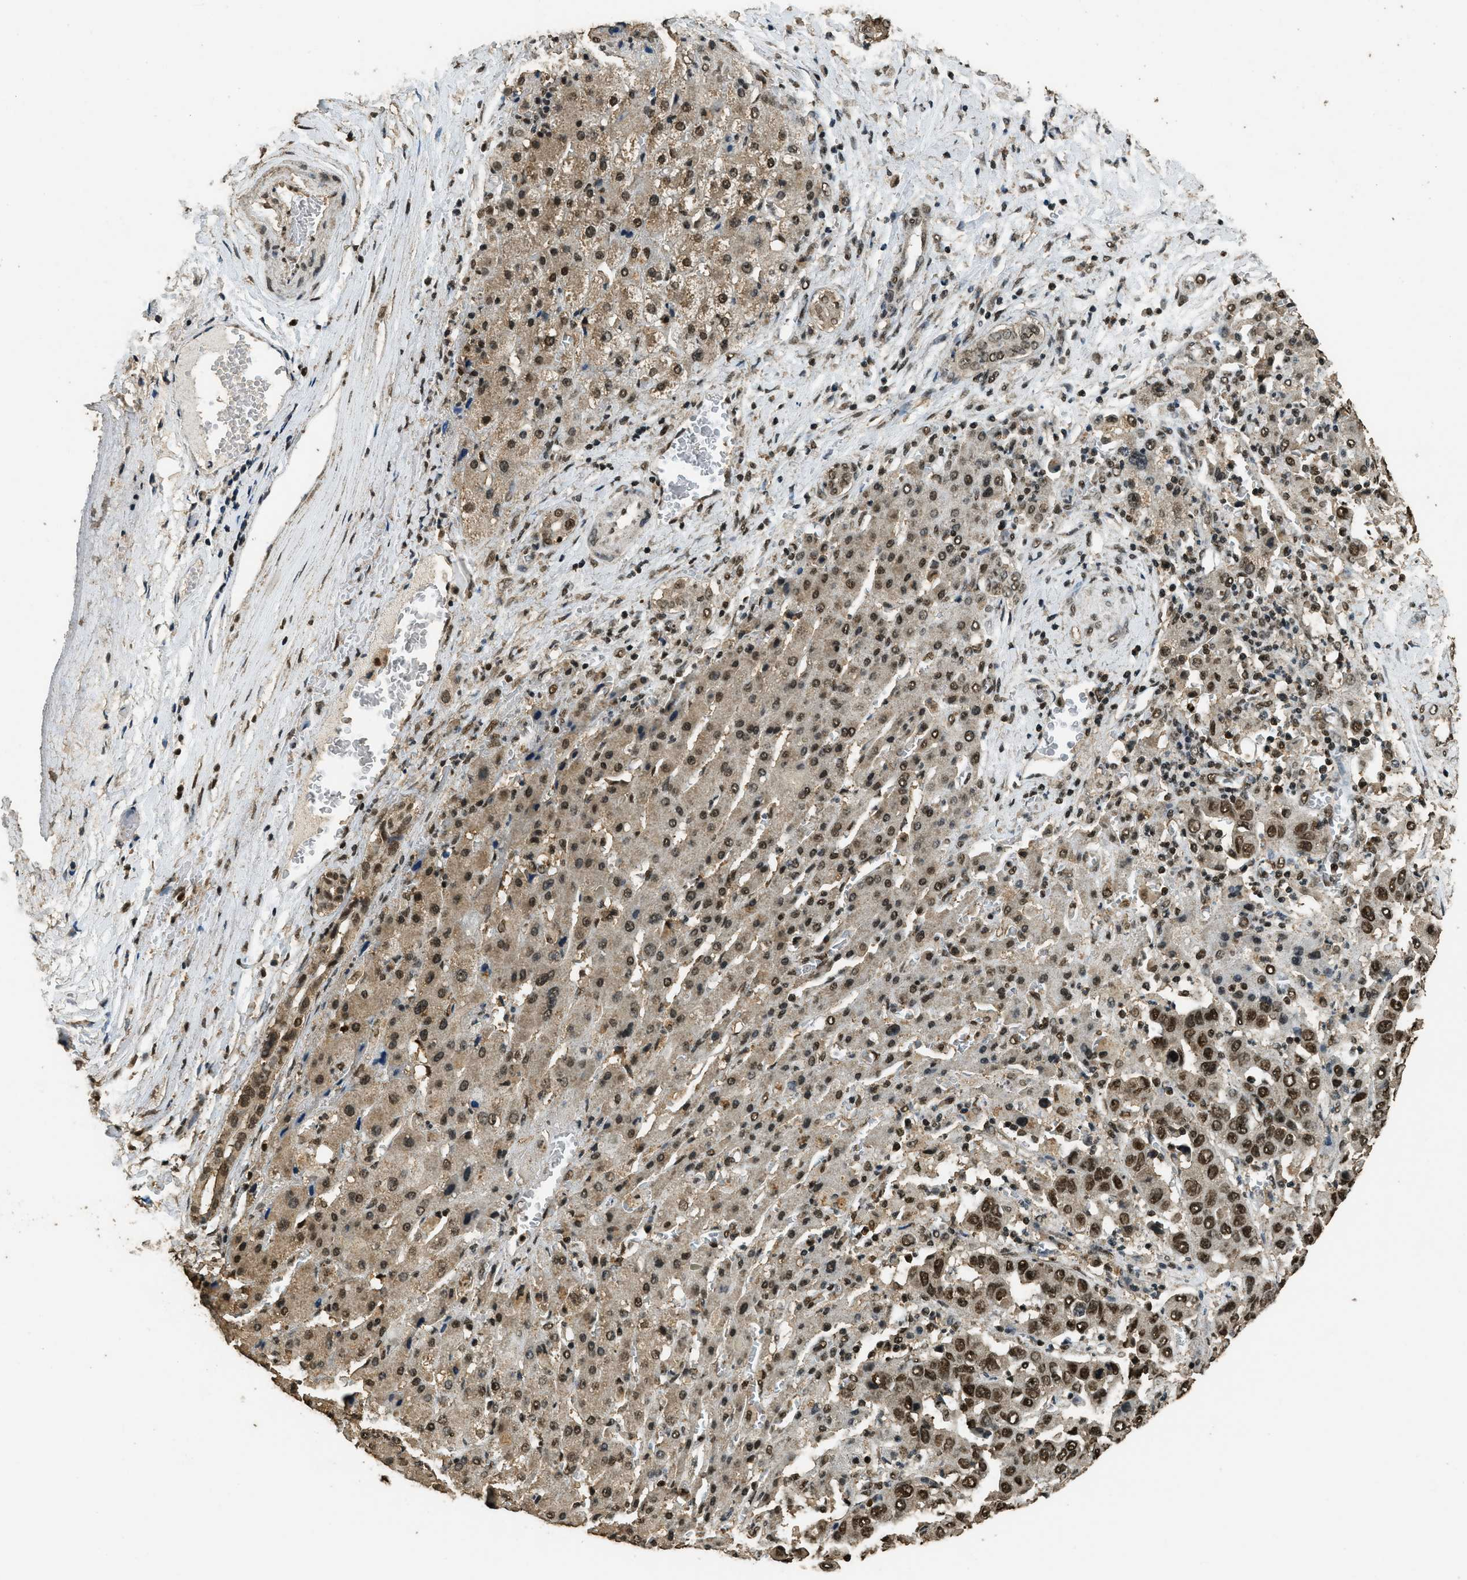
{"staining": {"intensity": "strong", "quantity": ">75%", "location": "nuclear"}, "tissue": "liver cancer", "cell_type": "Tumor cells", "image_type": "cancer", "snomed": [{"axis": "morphology", "description": "Cholangiocarcinoma"}, {"axis": "topography", "description": "Liver"}], "caption": "Protein staining of cholangiocarcinoma (liver) tissue demonstrates strong nuclear positivity in approximately >75% of tumor cells.", "gene": "MYB", "patient": {"sex": "female", "age": 52}}